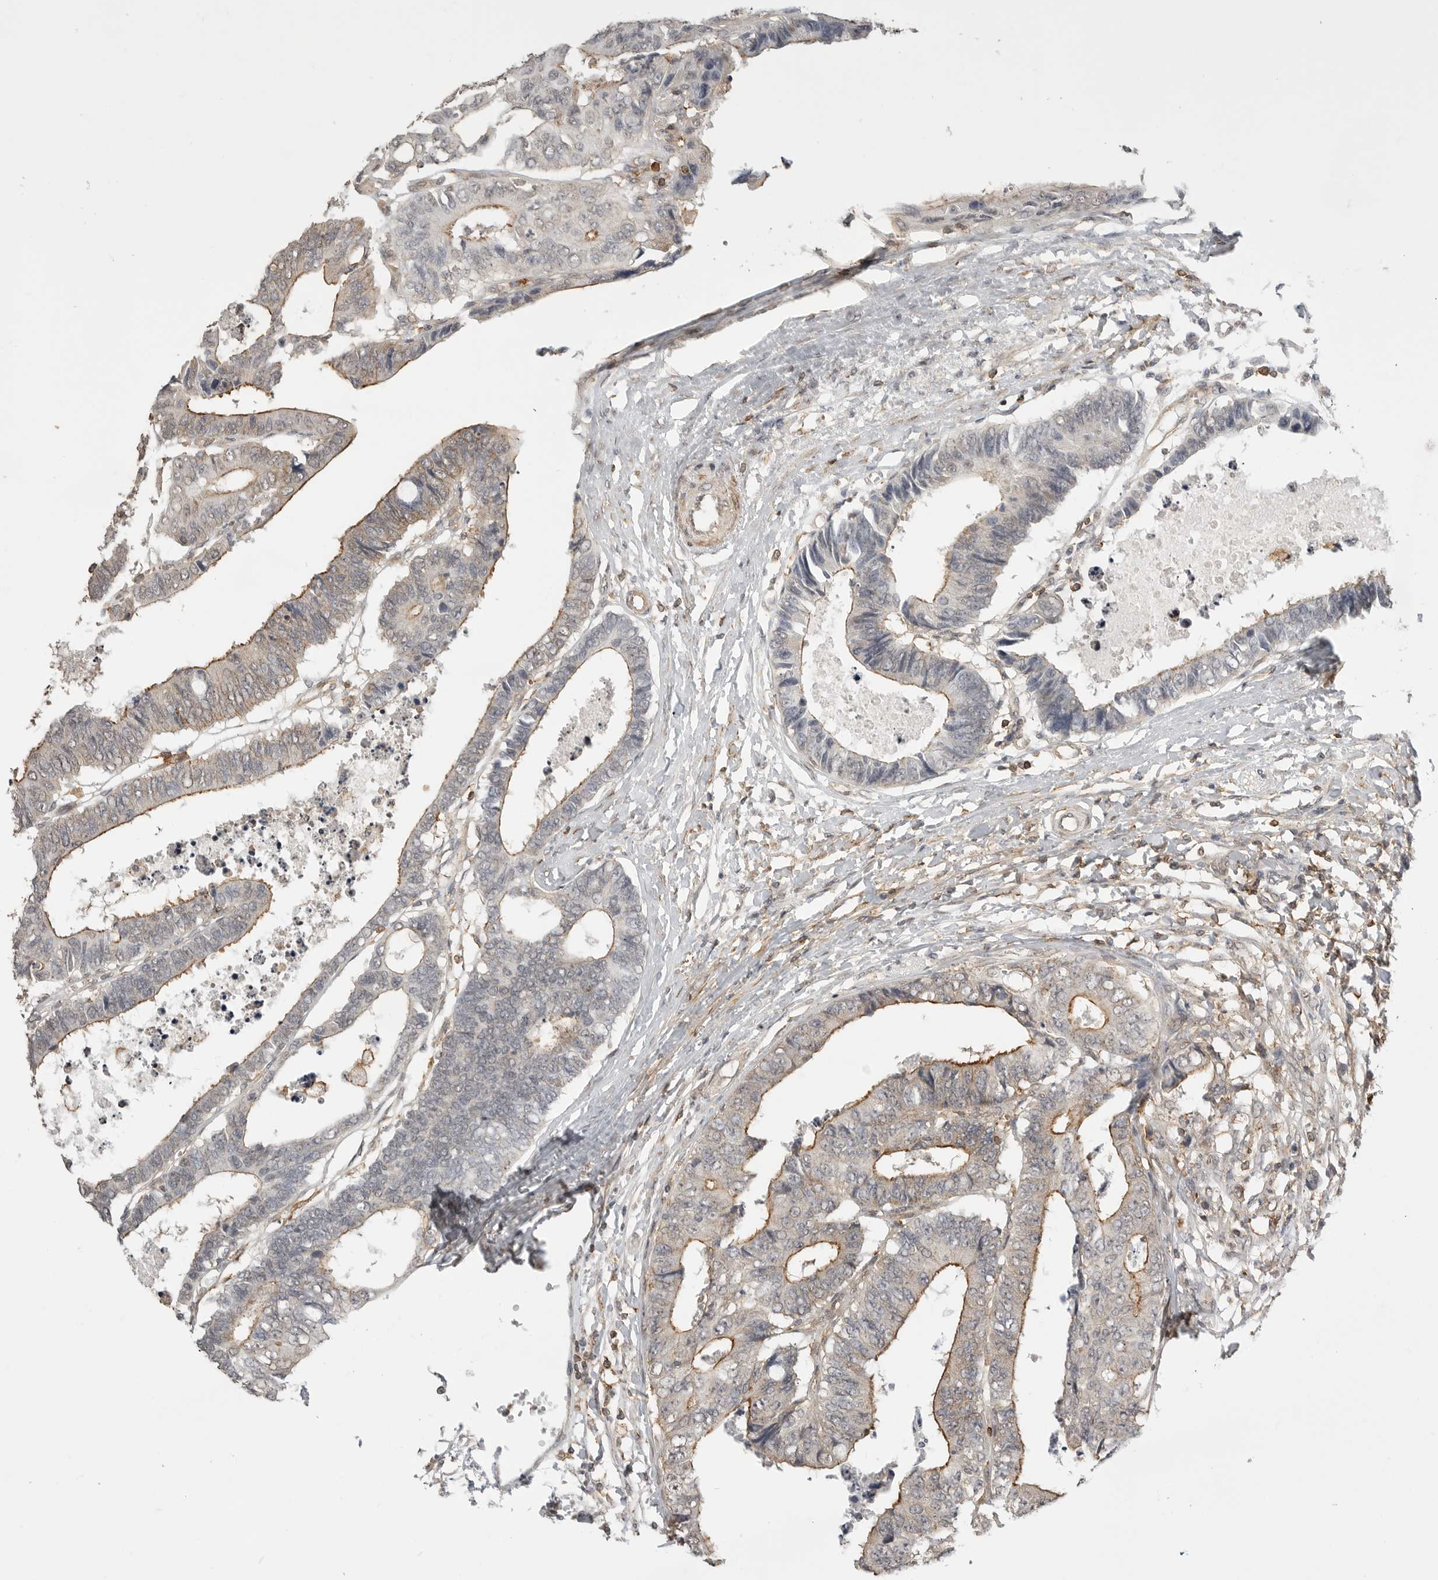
{"staining": {"intensity": "moderate", "quantity": "<25%", "location": "cytoplasmic/membranous"}, "tissue": "colorectal cancer", "cell_type": "Tumor cells", "image_type": "cancer", "snomed": [{"axis": "morphology", "description": "Adenocarcinoma, NOS"}, {"axis": "topography", "description": "Rectum"}], "caption": "Moderate cytoplasmic/membranous protein staining is identified in approximately <25% of tumor cells in colorectal adenocarcinoma. (brown staining indicates protein expression, while blue staining denotes nuclei).", "gene": "GPC2", "patient": {"sex": "male", "age": 84}}